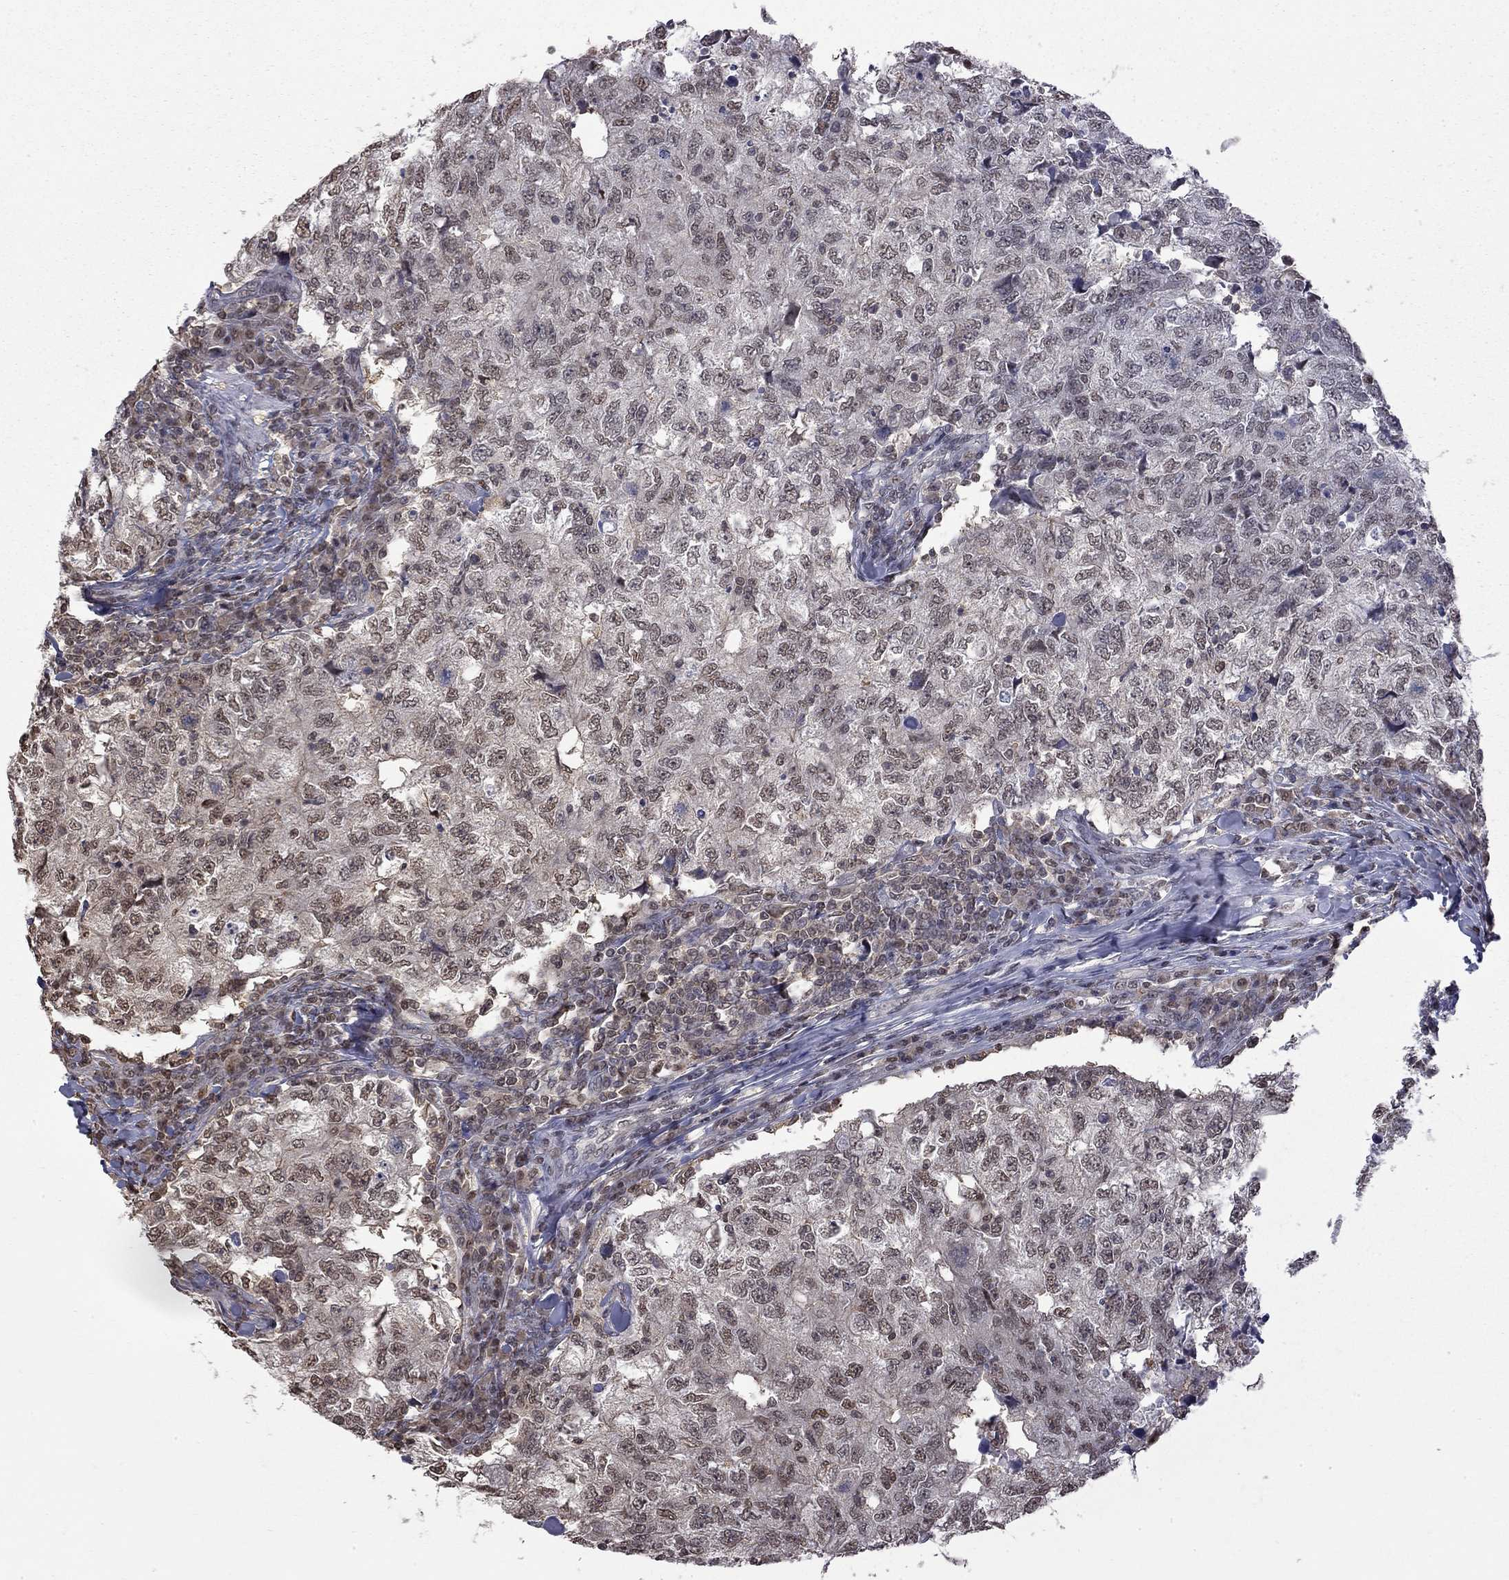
{"staining": {"intensity": "weak", "quantity": "25%-75%", "location": "nuclear"}, "tissue": "breast cancer", "cell_type": "Tumor cells", "image_type": "cancer", "snomed": [{"axis": "morphology", "description": "Duct carcinoma"}, {"axis": "topography", "description": "Breast"}], "caption": "Tumor cells reveal low levels of weak nuclear positivity in approximately 25%-75% of cells in human breast infiltrating ductal carcinoma.", "gene": "RFWD3", "patient": {"sex": "female", "age": 30}}